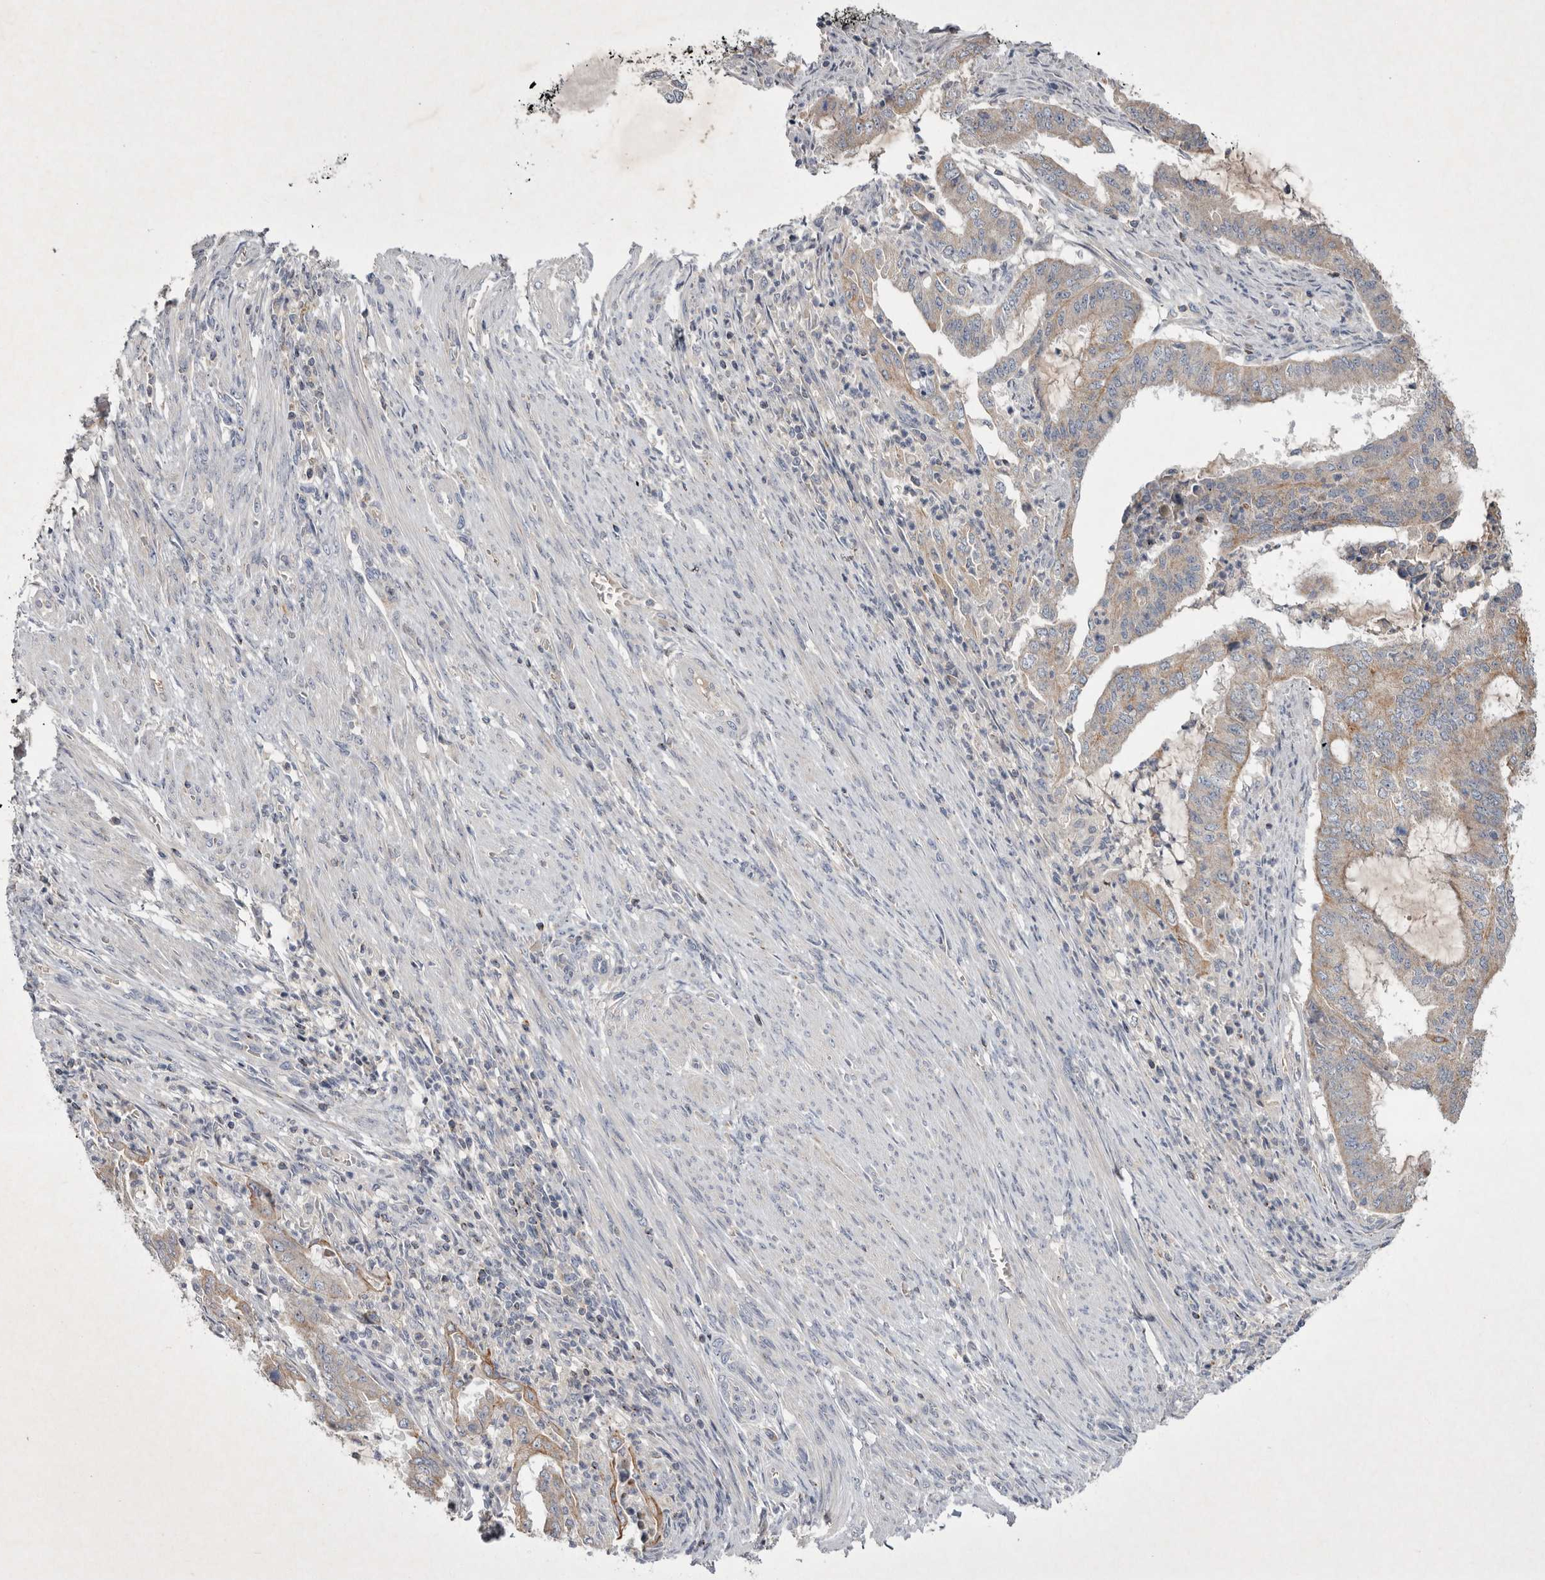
{"staining": {"intensity": "weak", "quantity": "25%-75%", "location": "cytoplasmic/membranous"}, "tissue": "endometrial cancer", "cell_type": "Tumor cells", "image_type": "cancer", "snomed": [{"axis": "morphology", "description": "Adenocarcinoma, NOS"}, {"axis": "topography", "description": "Endometrium"}], "caption": "Adenocarcinoma (endometrial) was stained to show a protein in brown. There is low levels of weak cytoplasmic/membranous staining in approximately 25%-75% of tumor cells.", "gene": "TNFSF14", "patient": {"sex": "female", "age": 51}}